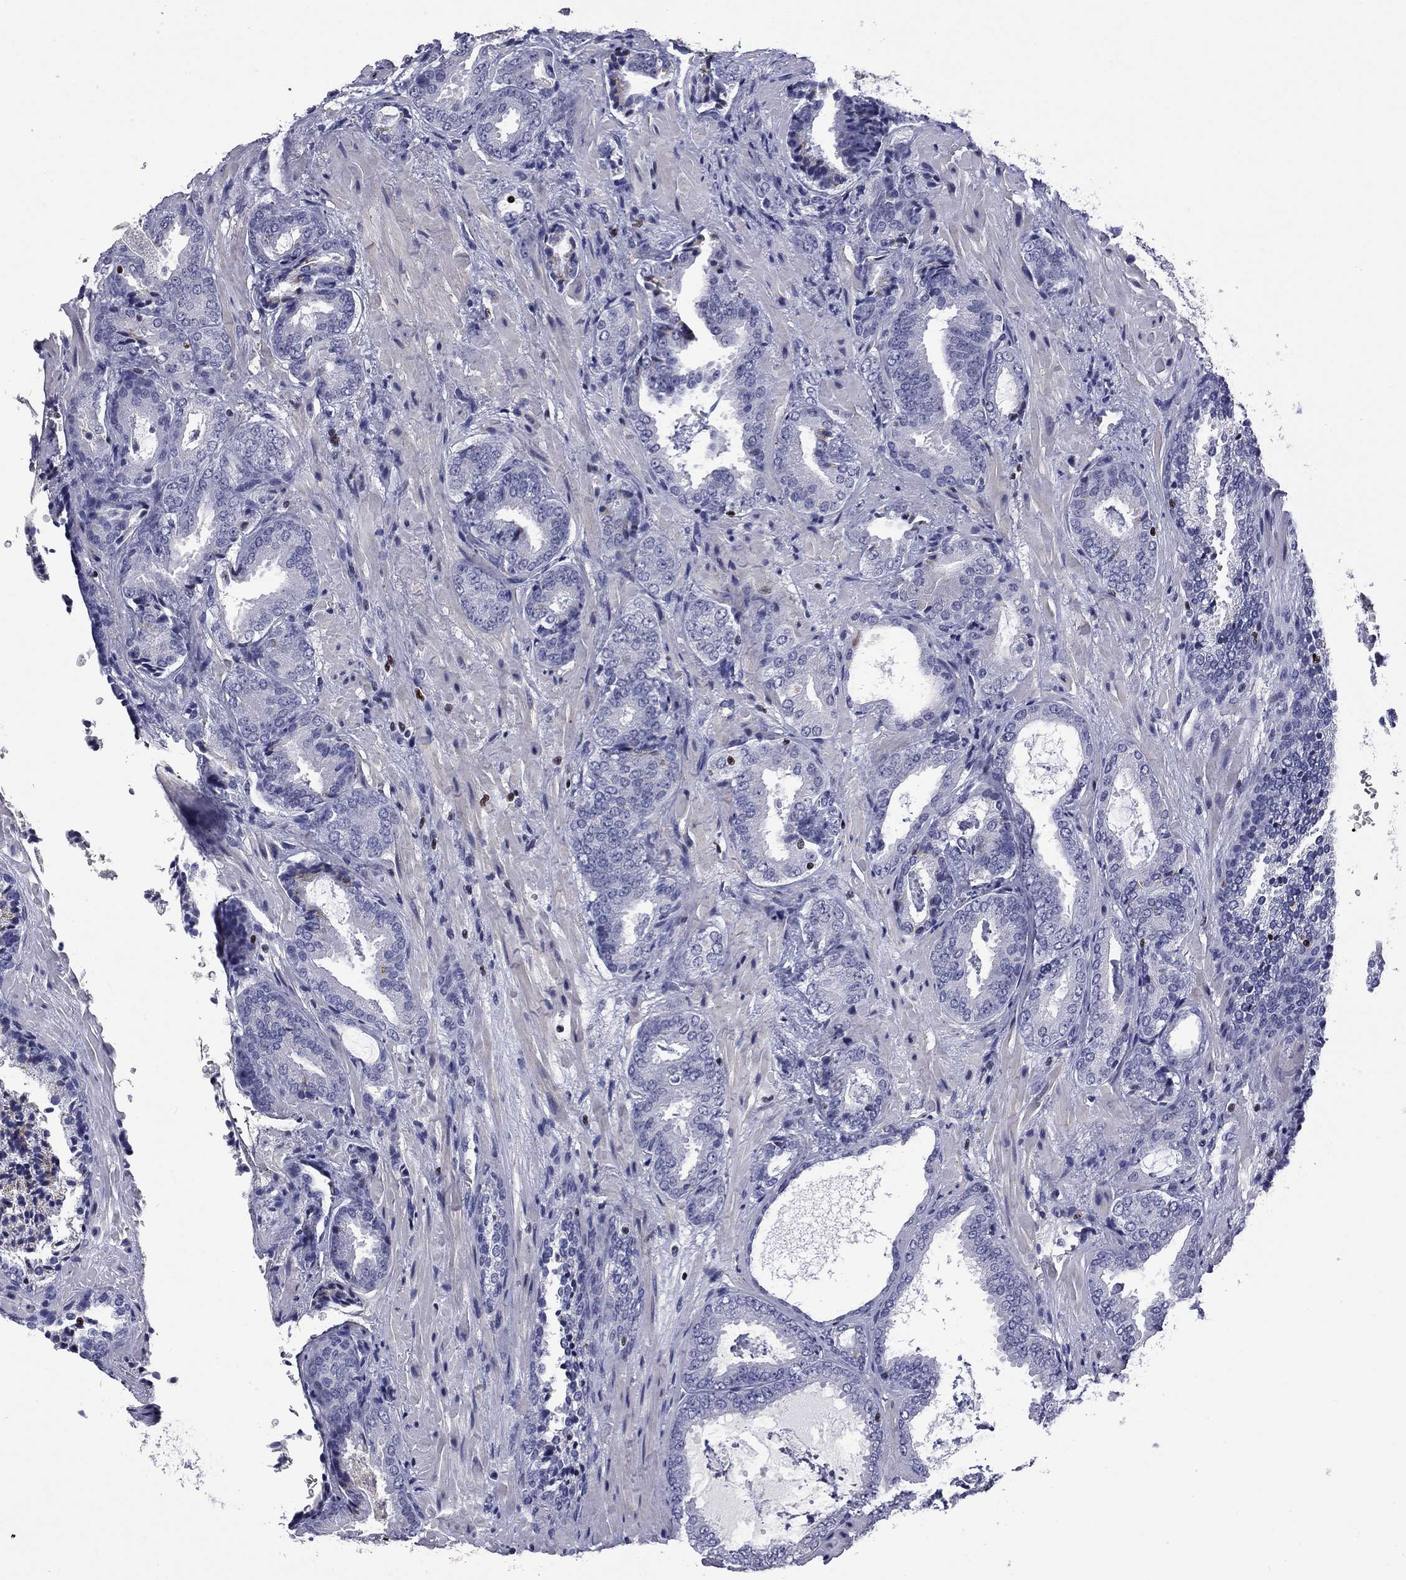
{"staining": {"intensity": "negative", "quantity": "none", "location": "none"}, "tissue": "prostate cancer", "cell_type": "Tumor cells", "image_type": "cancer", "snomed": [{"axis": "morphology", "description": "Adenocarcinoma, Low grade"}, {"axis": "topography", "description": "Prostate"}], "caption": "Tumor cells are negative for brown protein staining in prostate cancer.", "gene": "IKZF3", "patient": {"sex": "male", "age": 68}}